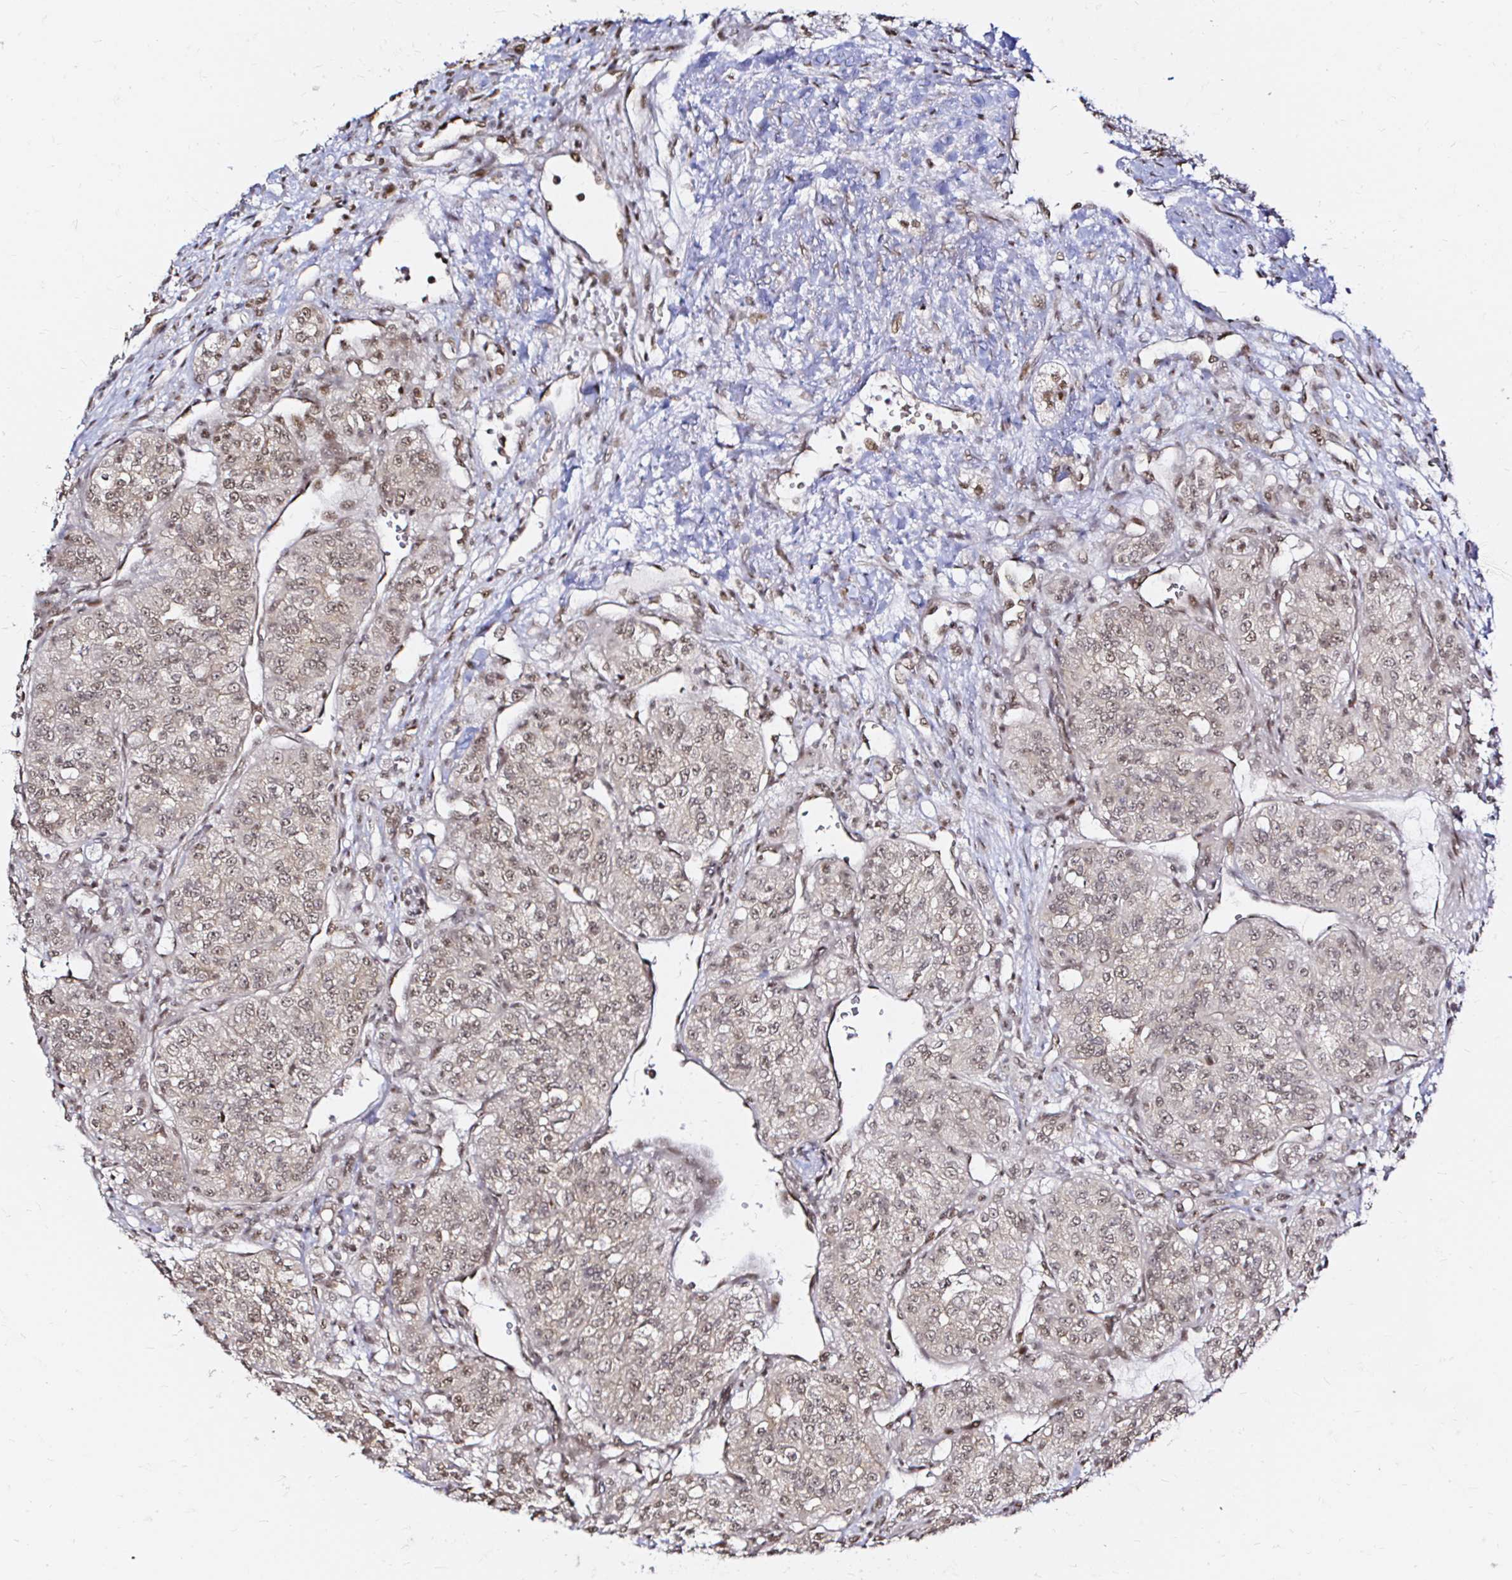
{"staining": {"intensity": "weak", "quantity": ">75%", "location": "nuclear"}, "tissue": "renal cancer", "cell_type": "Tumor cells", "image_type": "cancer", "snomed": [{"axis": "morphology", "description": "Adenocarcinoma, NOS"}, {"axis": "topography", "description": "Kidney"}], "caption": "High-magnification brightfield microscopy of renal cancer (adenocarcinoma) stained with DAB (brown) and counterstained with hematoxylin (blue). tumor cells exhibit weak nuclear expression is appreciated in approximately>75% of cells. (IHC, brightfield microscopy, high magnification).", "gene": "SNRPC", "patient": {"sex": "female", "age": 63}}